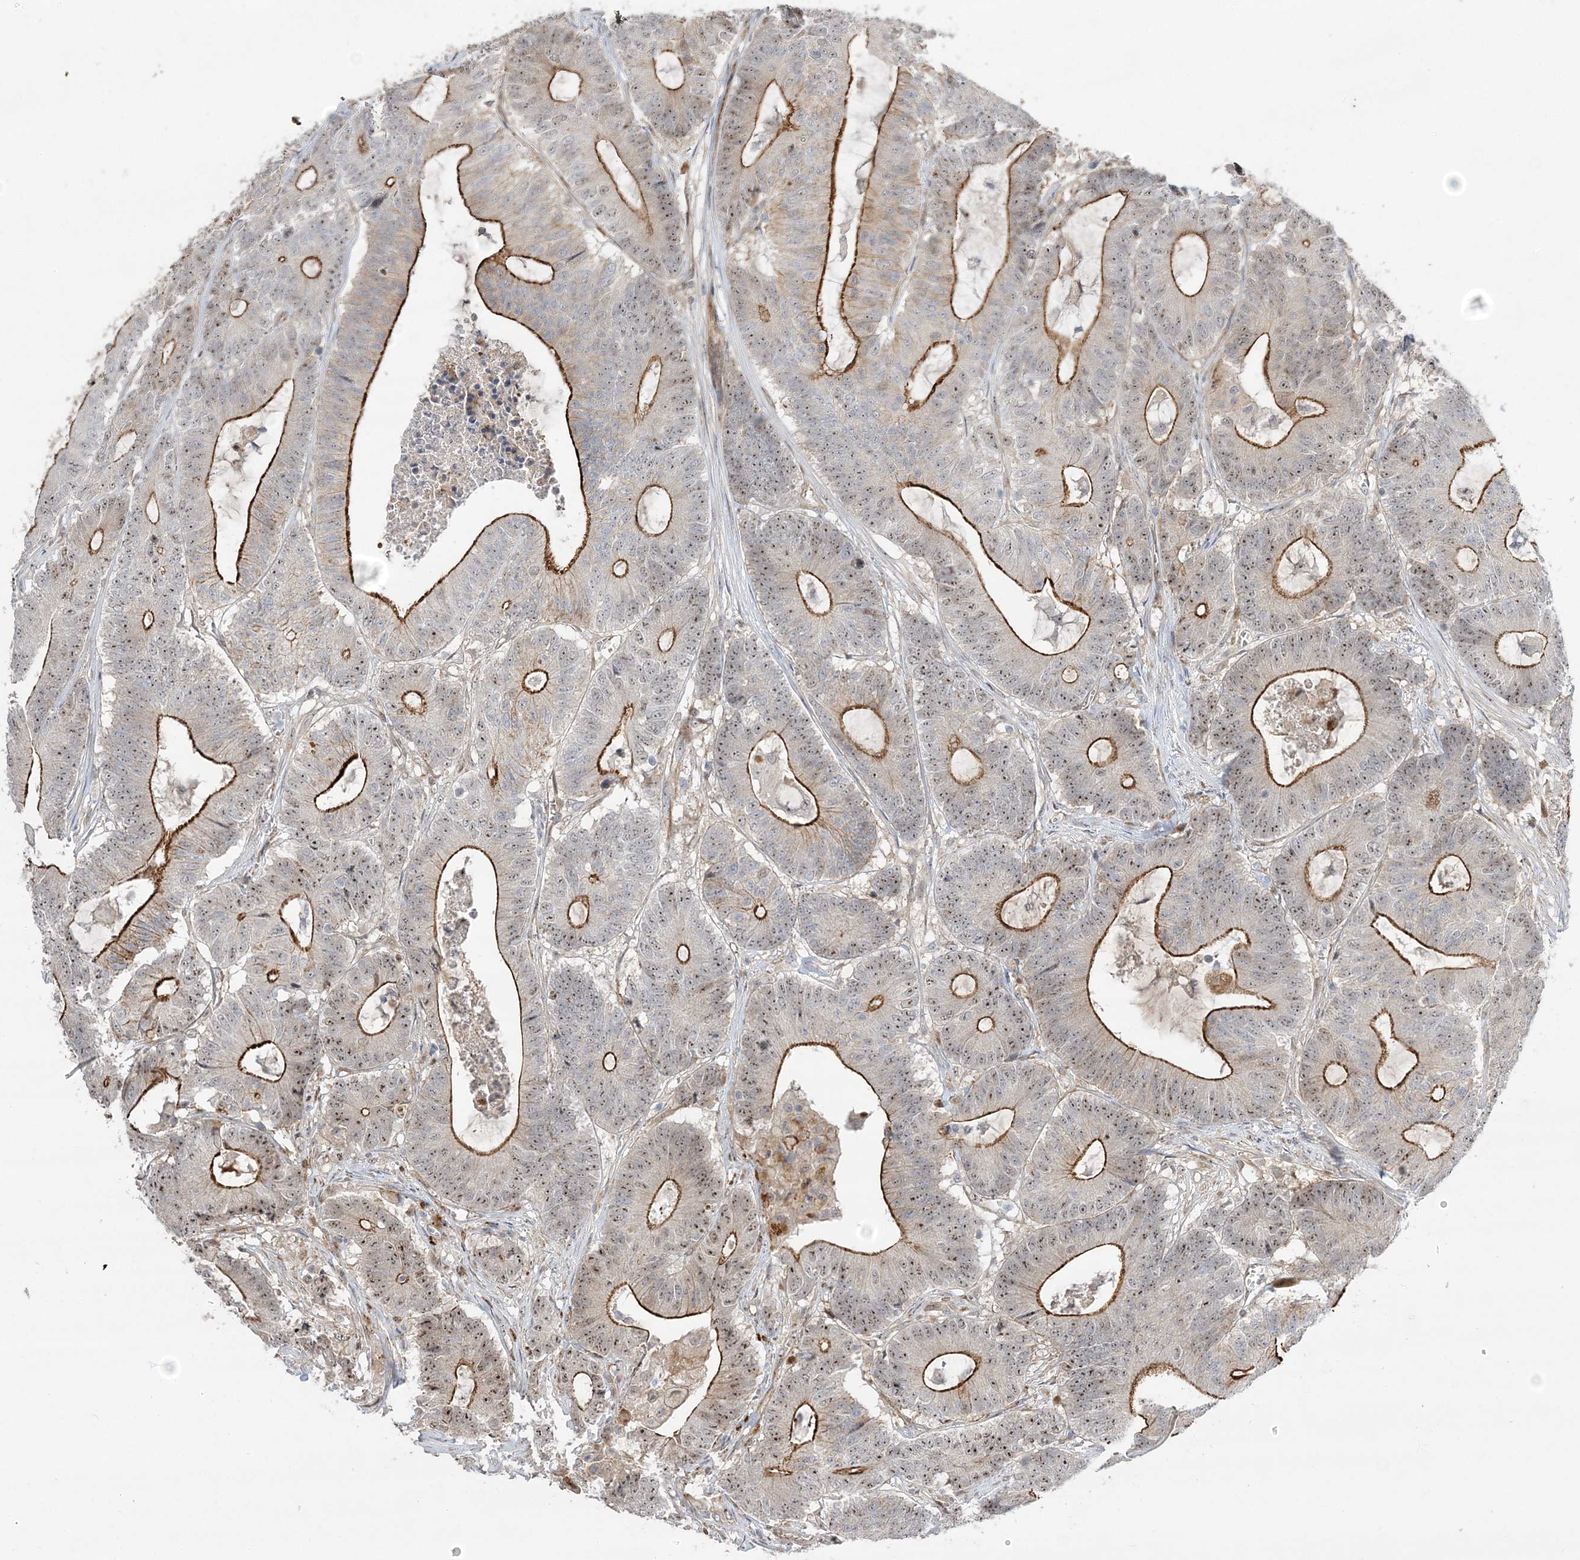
{"staining": {"intensity": "moderate", "quantity": ">75%", "location": "cytoplasmic/membranous,nuclear"}, "tissue": "colorectal cancer", "cell_type": "Tumor cells", "image_type": "cancer", "snomed": [{"axis": "morphology", "description": "Adenocarcinoma, NOS"}, {"axis": "topography", "description": "Colon"}], "caption": "Protein expression analysis of colorectal cancer shows moderate cytoplasmic/membranous and nuclear staining in about >75% of tumor cells.", "gene": "NPM3", "patient": {"sex": "female", "age": 84}}